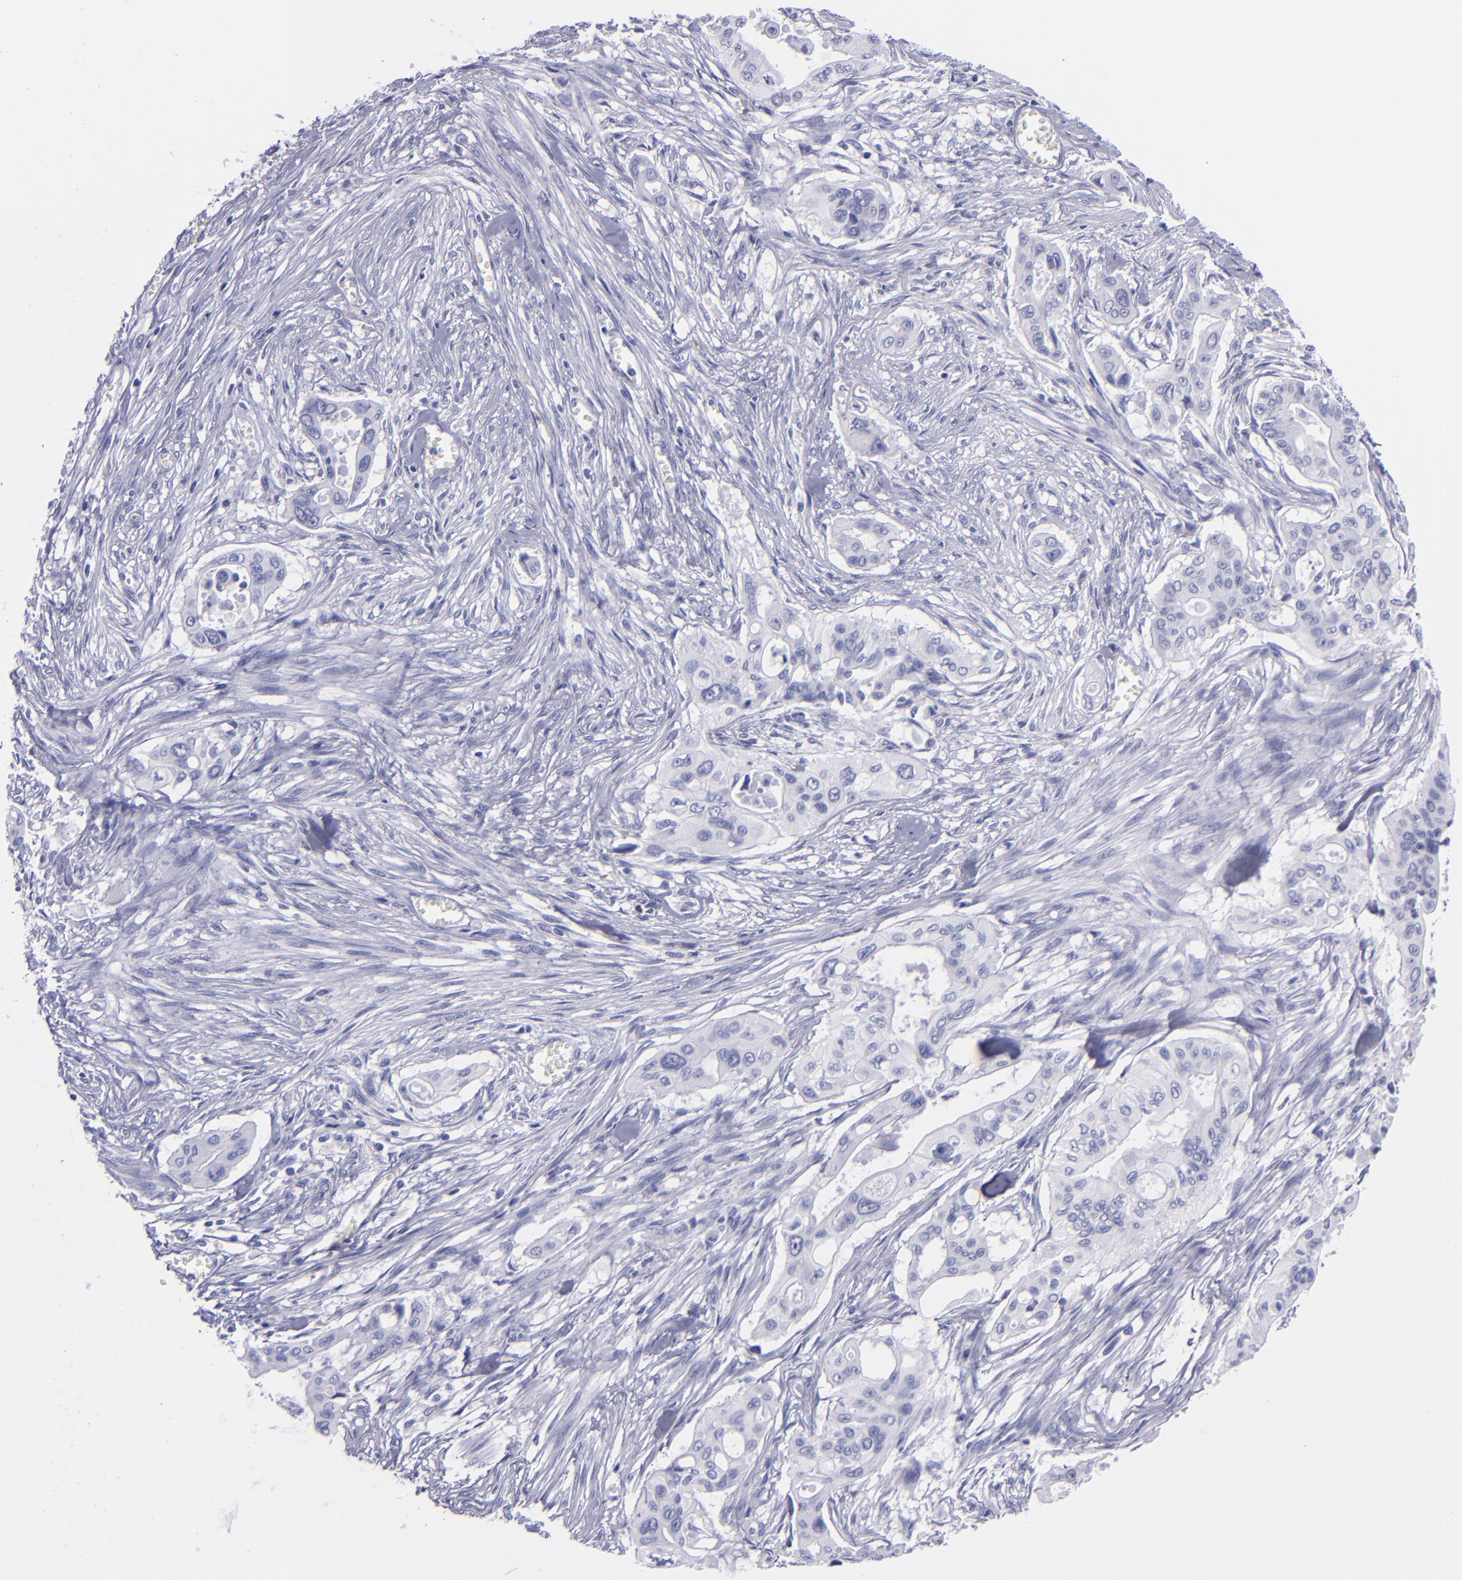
{"staining": {"intensity": "negative", "quantity": "none", "location": "none"}, "tissue": "pancreatic cancer", "cell_type": "Tumor cells", "image_type": "cancer", "snomed": [{"axis": "morphology", "description": "Adenocarcinoma, NOS"}, {"axis": "topography", "description": "Pancreas"}], "caption": "Photomicrograph shows no significant protein staining in tumor cells of adenocarcinoma (pancreatic).", "gene": "CD38", "patient": {"sex": "male", "age": 77}}